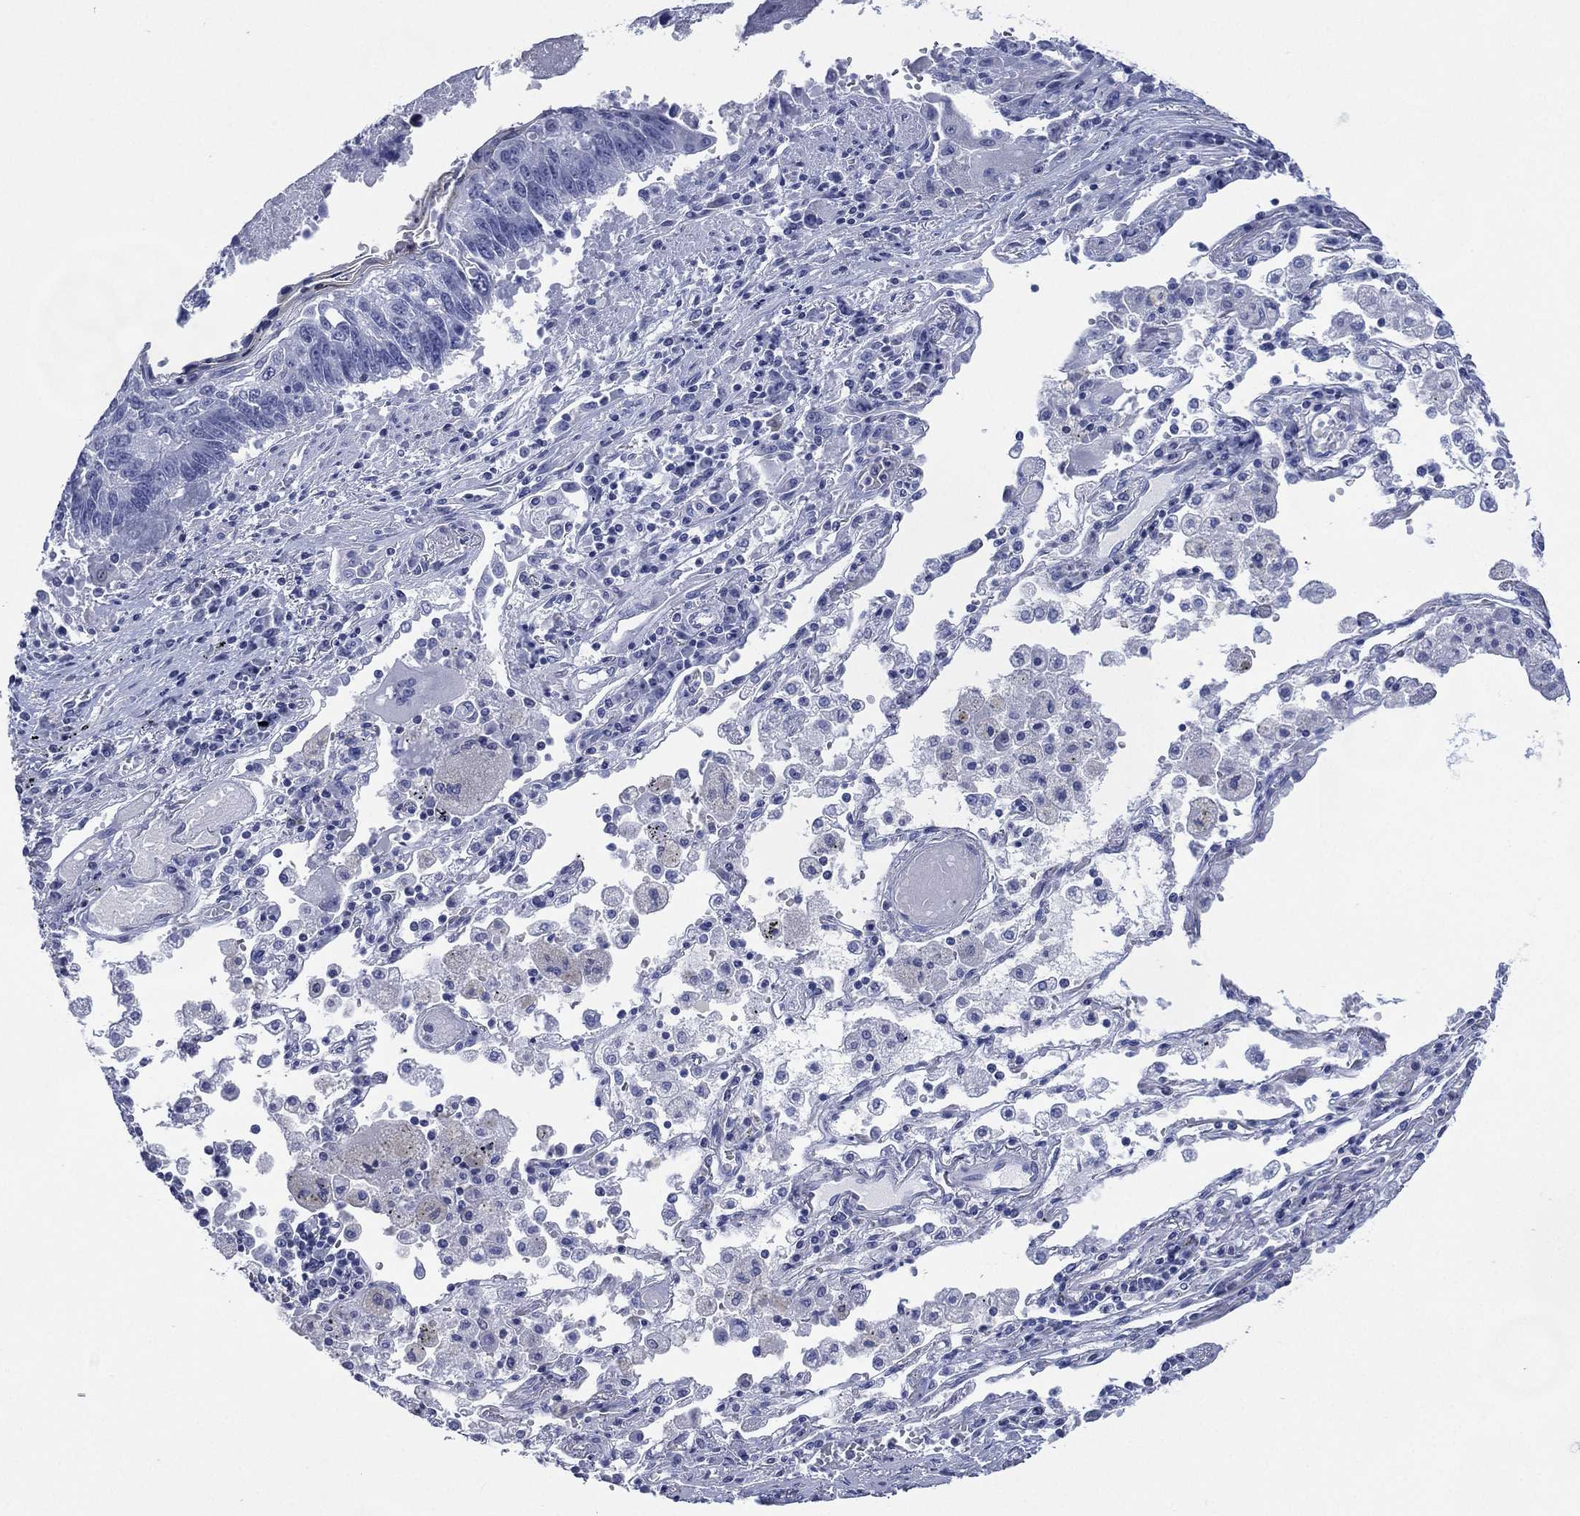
{"staining": {"intensity": "negative", "quantity": "none", "location": "none"}, "tissue": "lung cancer", "cell_type": "Tumor cells", "image_type": "cancer", "snomed": [{"axis": "morphology", "description": "Squamous cell carcinoma, NOS"}, {"axis": "topography", "description": "Lung"}], "caption": "The histopathology image displays no significant positivity in tumor cells of lung cancer (squamous cell carcinoma). The staining was performed using DAB to visualize the protein expression in brown, while the nuclei were stained in blue with hematoxylin (Magnification: 20x).", "gene": "TMEM247", "patient": {"sex": "male", "age": 73}}